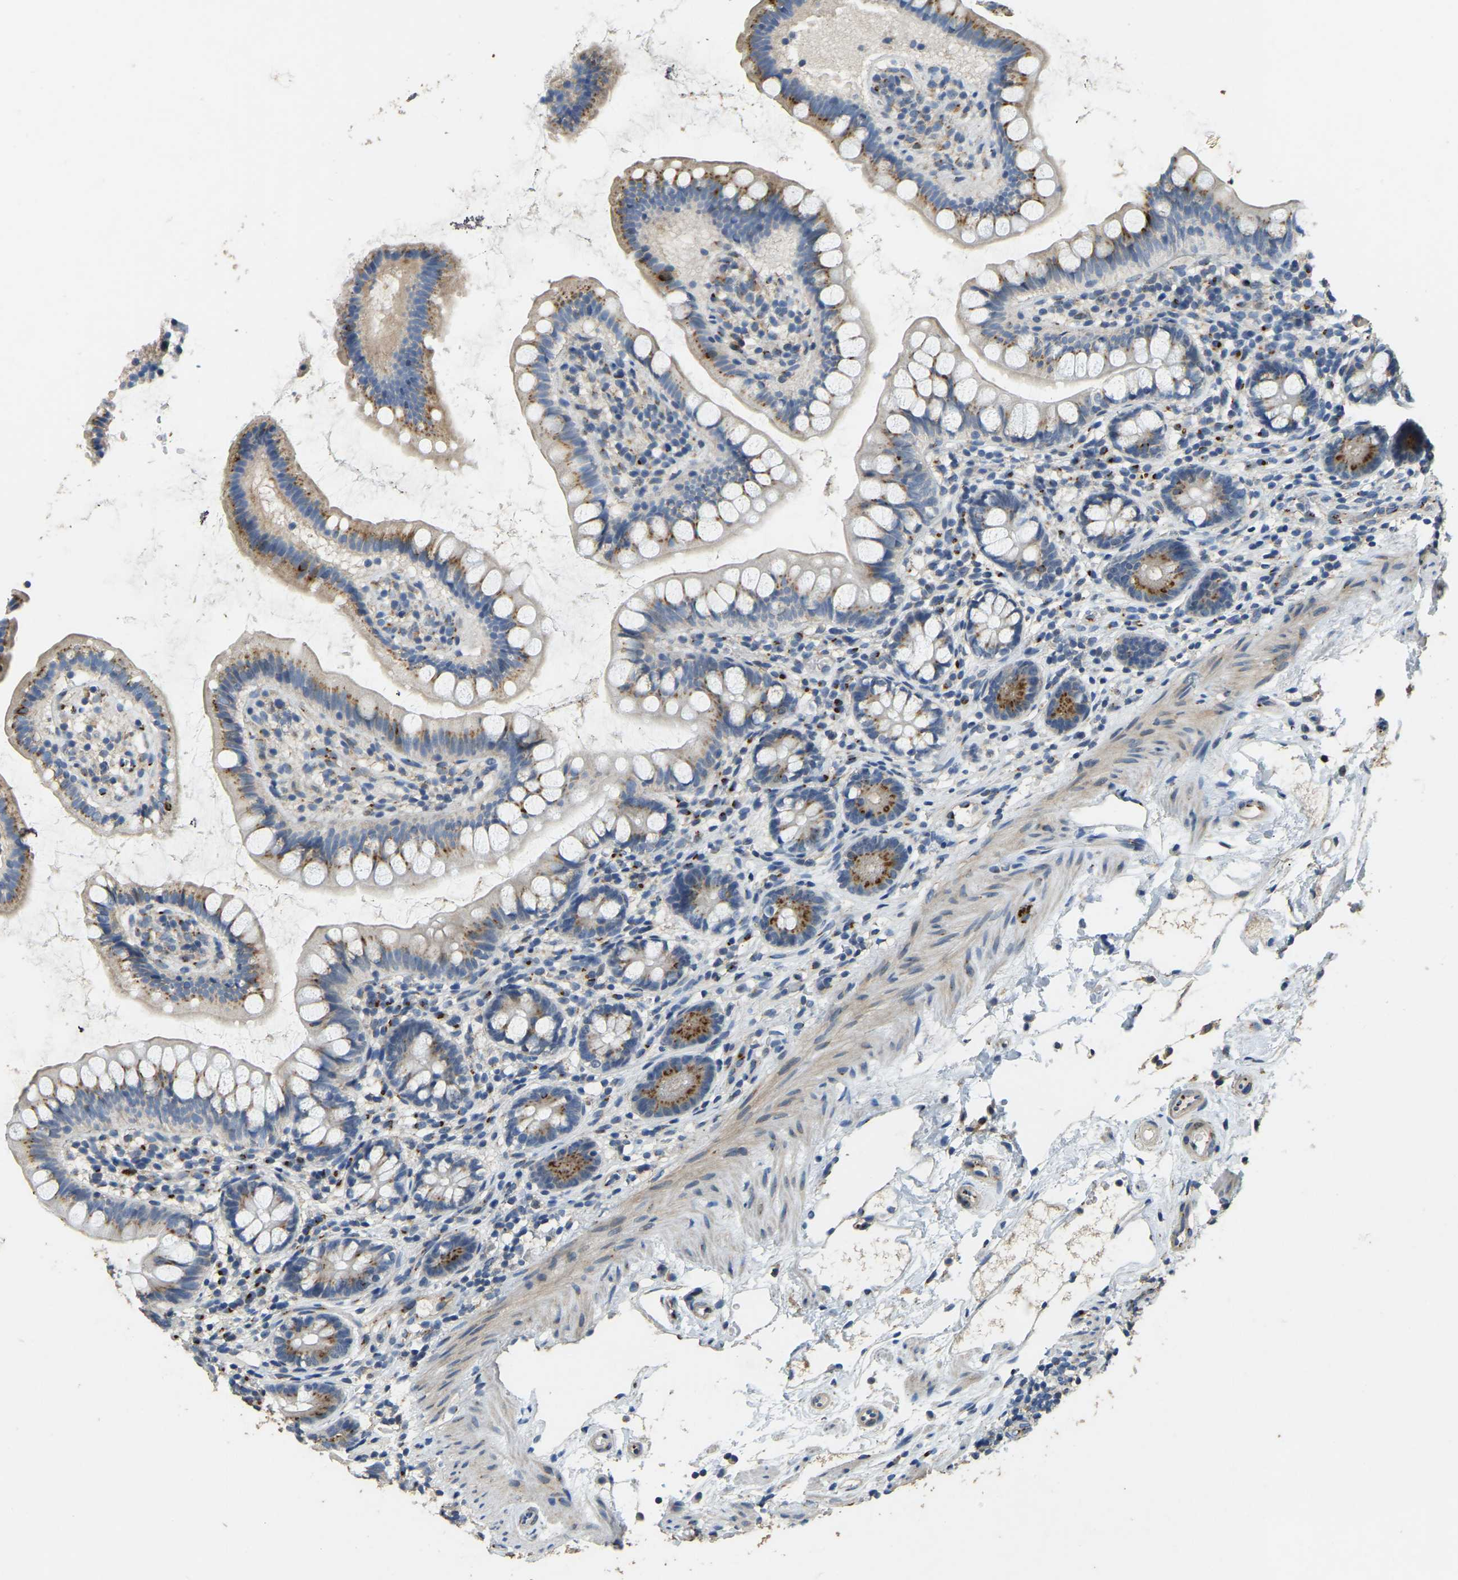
{"staining": {"intensity": "moderate", "quantity": "25%-75%", "location": "cytoplasmic/membranous"}, "tissue": "small intestine", "cell_type": "Glandular cells", "image_type": "normal", "snomed": [{"axis": "morphology", "description": "Normal tissue, NOS"}, {"axis": "topography", "description": "Small intestine"}], "caption": "Glandular cells show moderate cytoplasmic/membranous staining in about 25%-75% of cells in benign small intestine. (brown staining indicates protein expression, while blue staining denotes nuclei).", "gene": "FAM174A", "patient": {"sex": "female", "age": 84}}